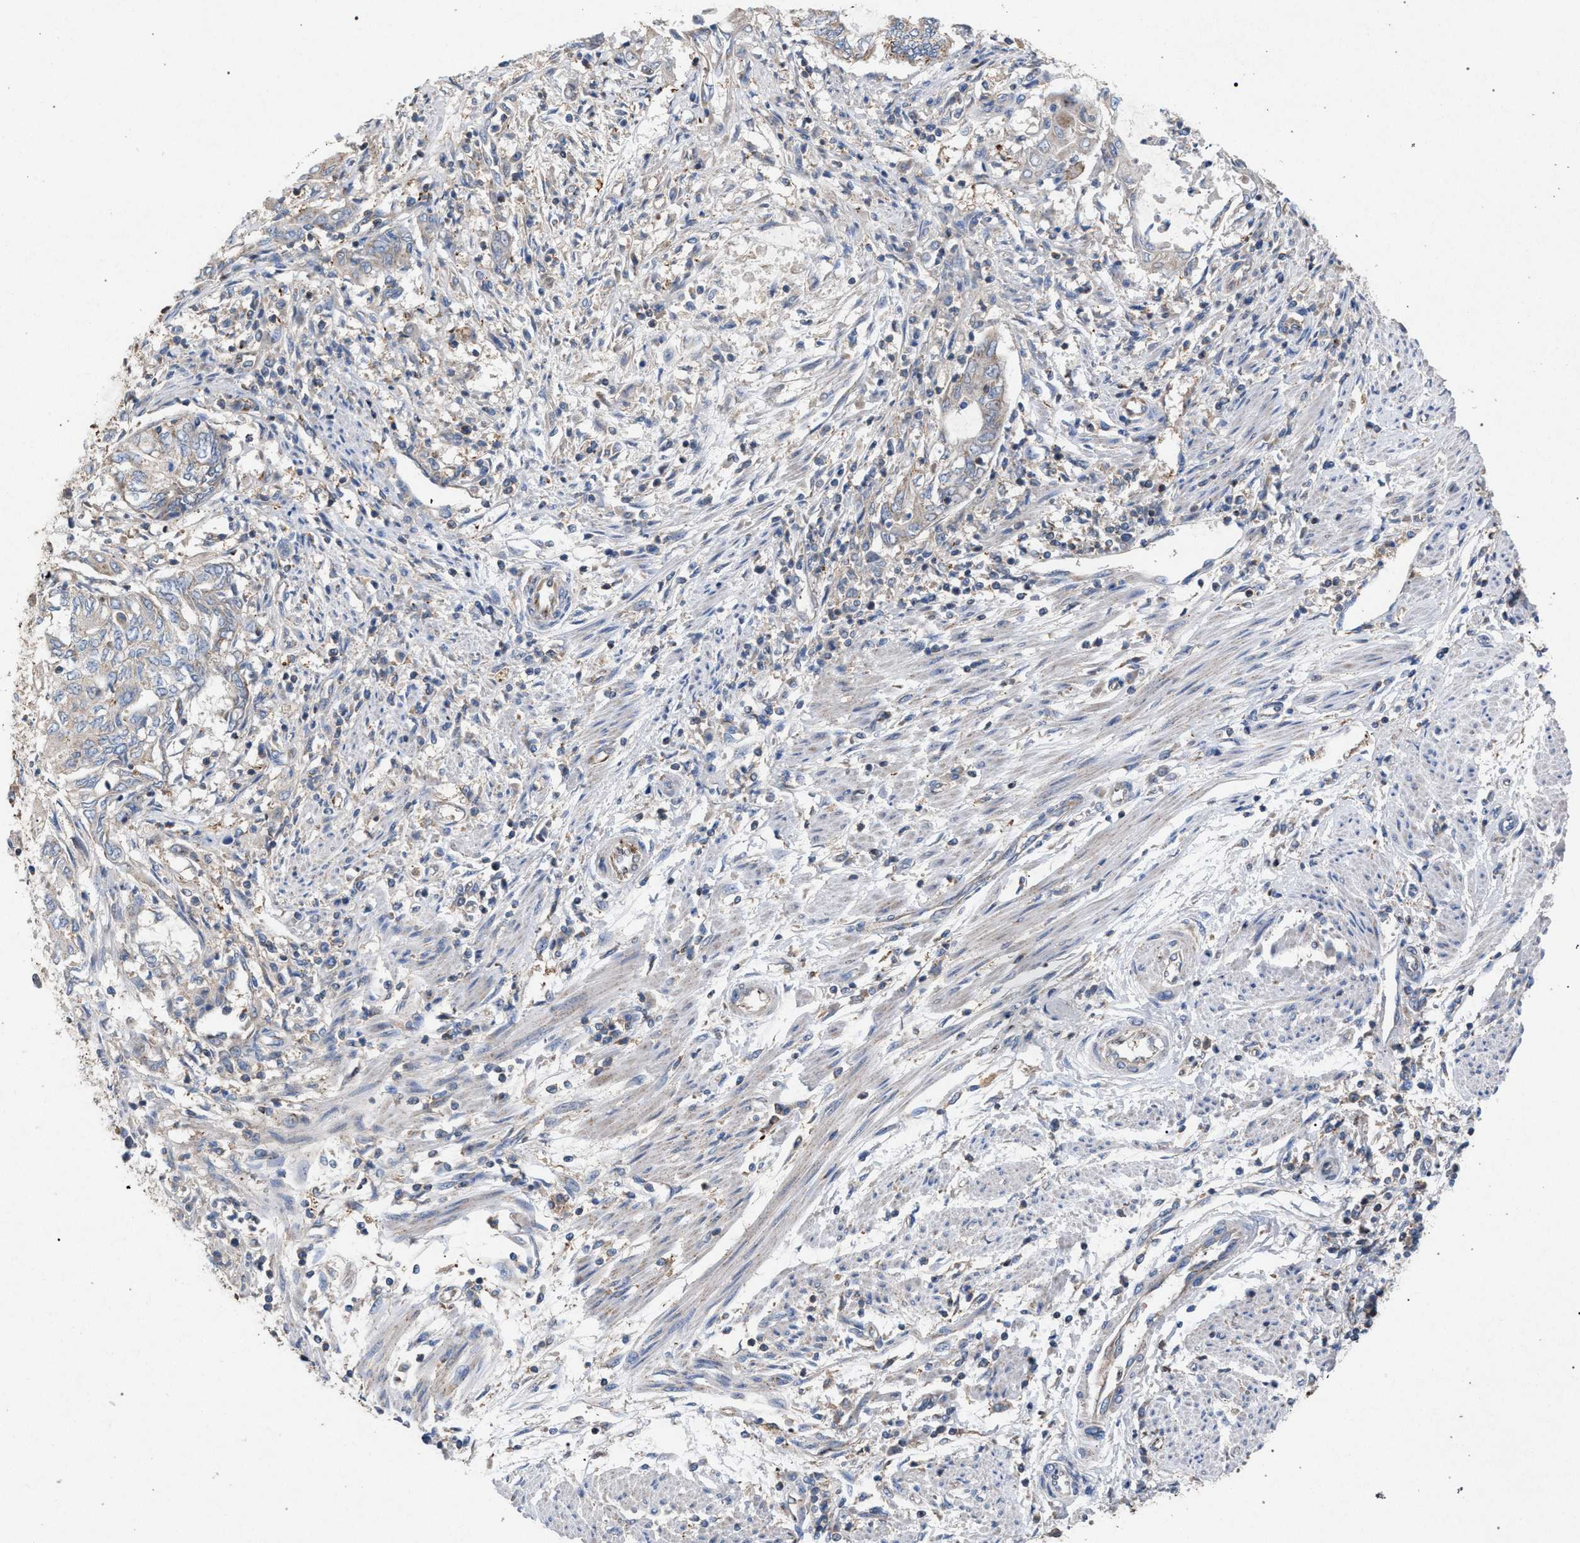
{"staining": {"intensity": "weak", "quantity": "25%-75%", "location": "cytoplasmic/membranous"}, "tissue": "endometrial cancer", "cell_type": "Tumor cells", "image_type": "cancer", "snomed": [{"axis": "morphology", "description": "Adenocarcinoma, NOS"}, {"axis": "topography", "description": "Uterus"}, {"axis": "topography", "description": "Endometrium"}], "caption": "Protein staining of endometrial cancer tissue shows weak cytoplasmic/membranous expression in about 25%-75% of tumor cells. (Stains: DAB (3,3'-diaminobenzidine) in brown, nuclei in blue, Microscopy: brightfield microscopy at high magnification).", "gene": "VPS13A", "patient": {"sex": "female", "age": 70}}